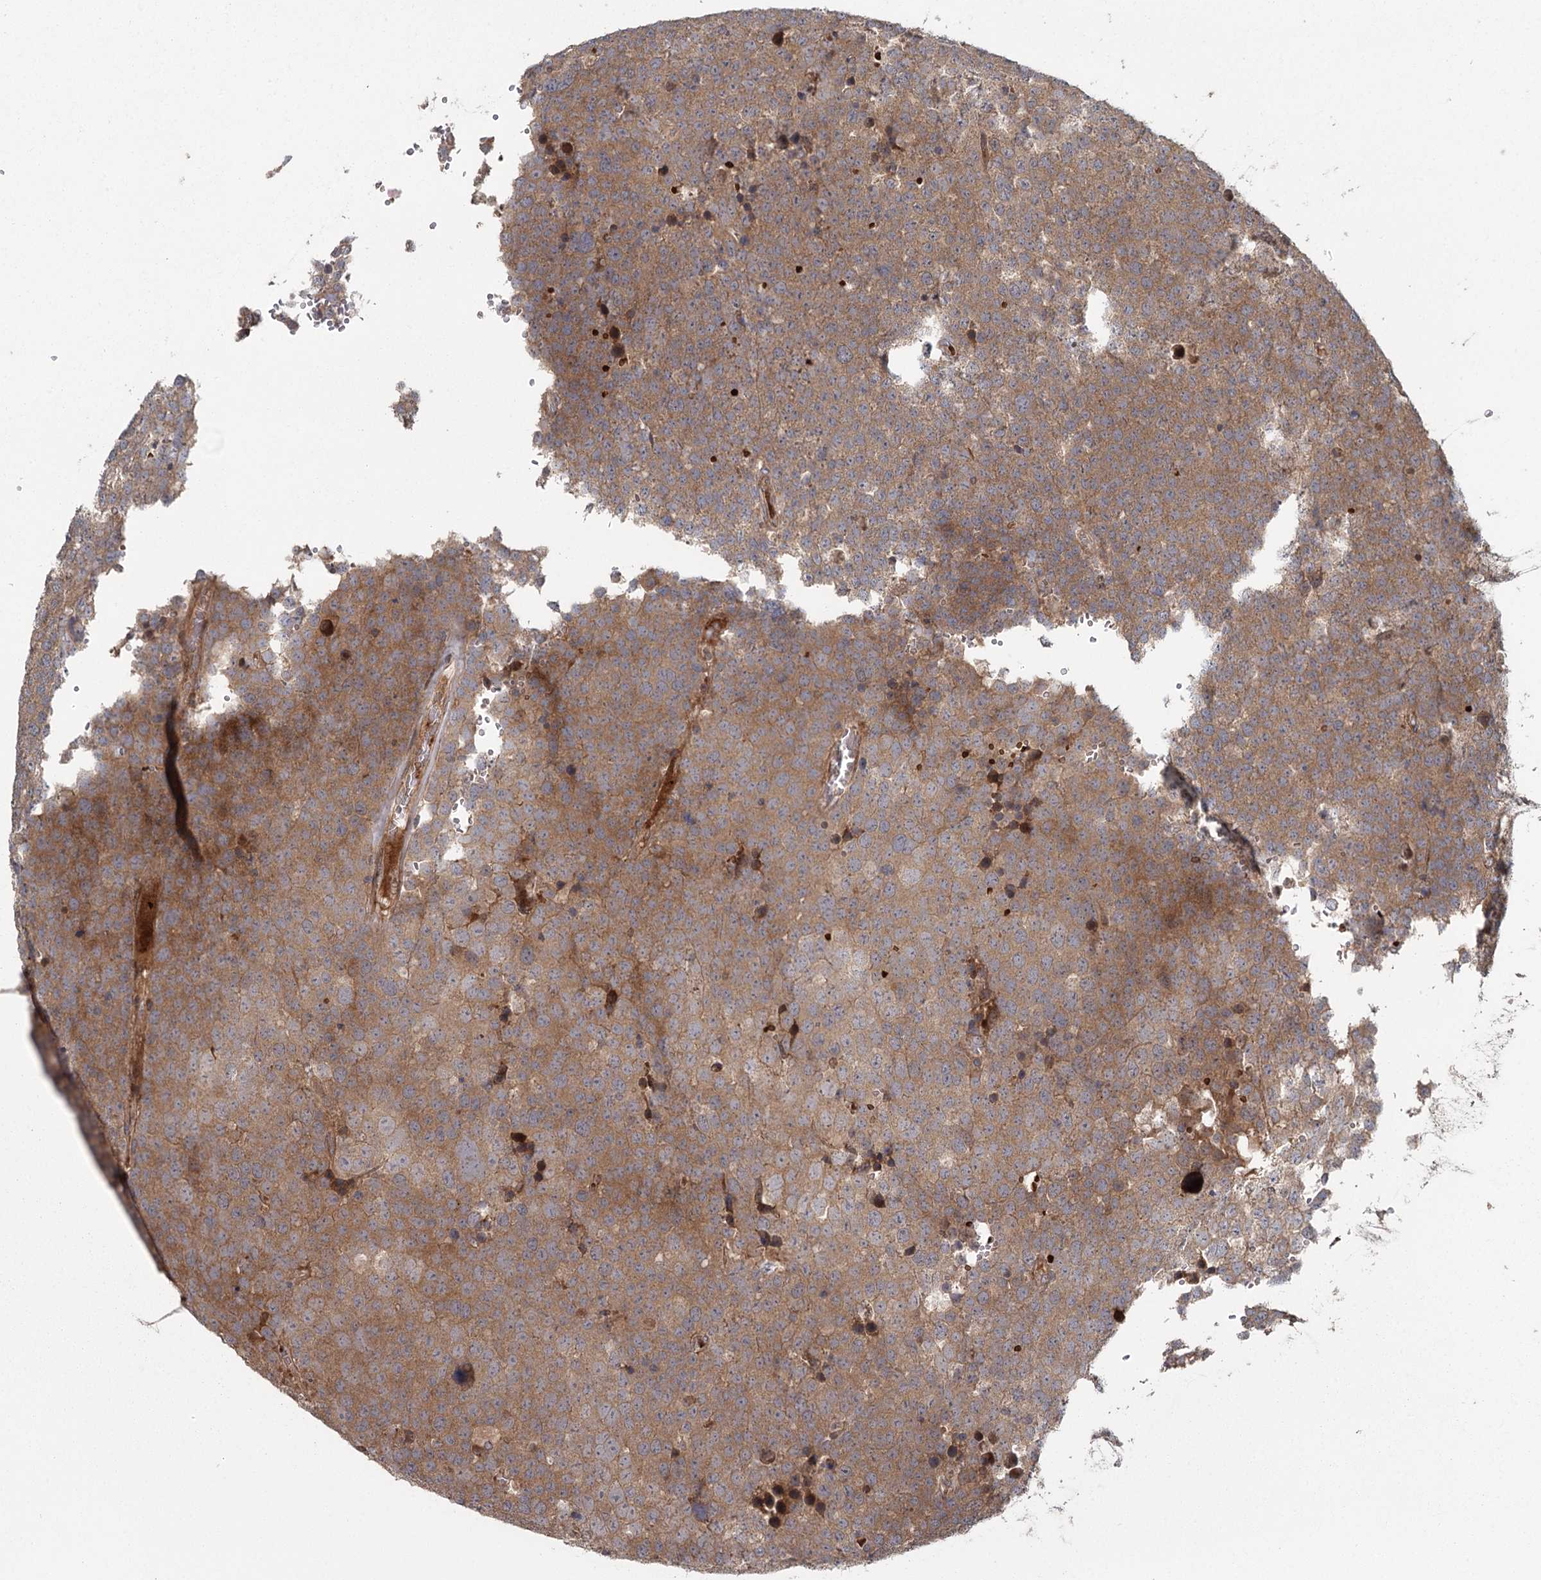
{"staining": {"intensity": "moderate", "quantity": ">75%", "location": "cytoplasmic/membranous"}, "tissue": "testis cancer", "cell_type": "Tumor cells", "image_type": "cancer", "snomed": [{"axis": "morphology", "description": "Seminoma, NOS"}, {"axis": "topography", "description": "Testis"}], "caption": "Protein expression analysis of human testis seminoma reveals moderate cytoplasmic/membranous staining in approximately >75% of tumor cells. (DAB (3,3'-diaminobenzidine) IHC, brown staining for protein, blue staining for nuclei).", "gene": "RAPGEF6", "patient": {"sex": "male", "age": 71}}